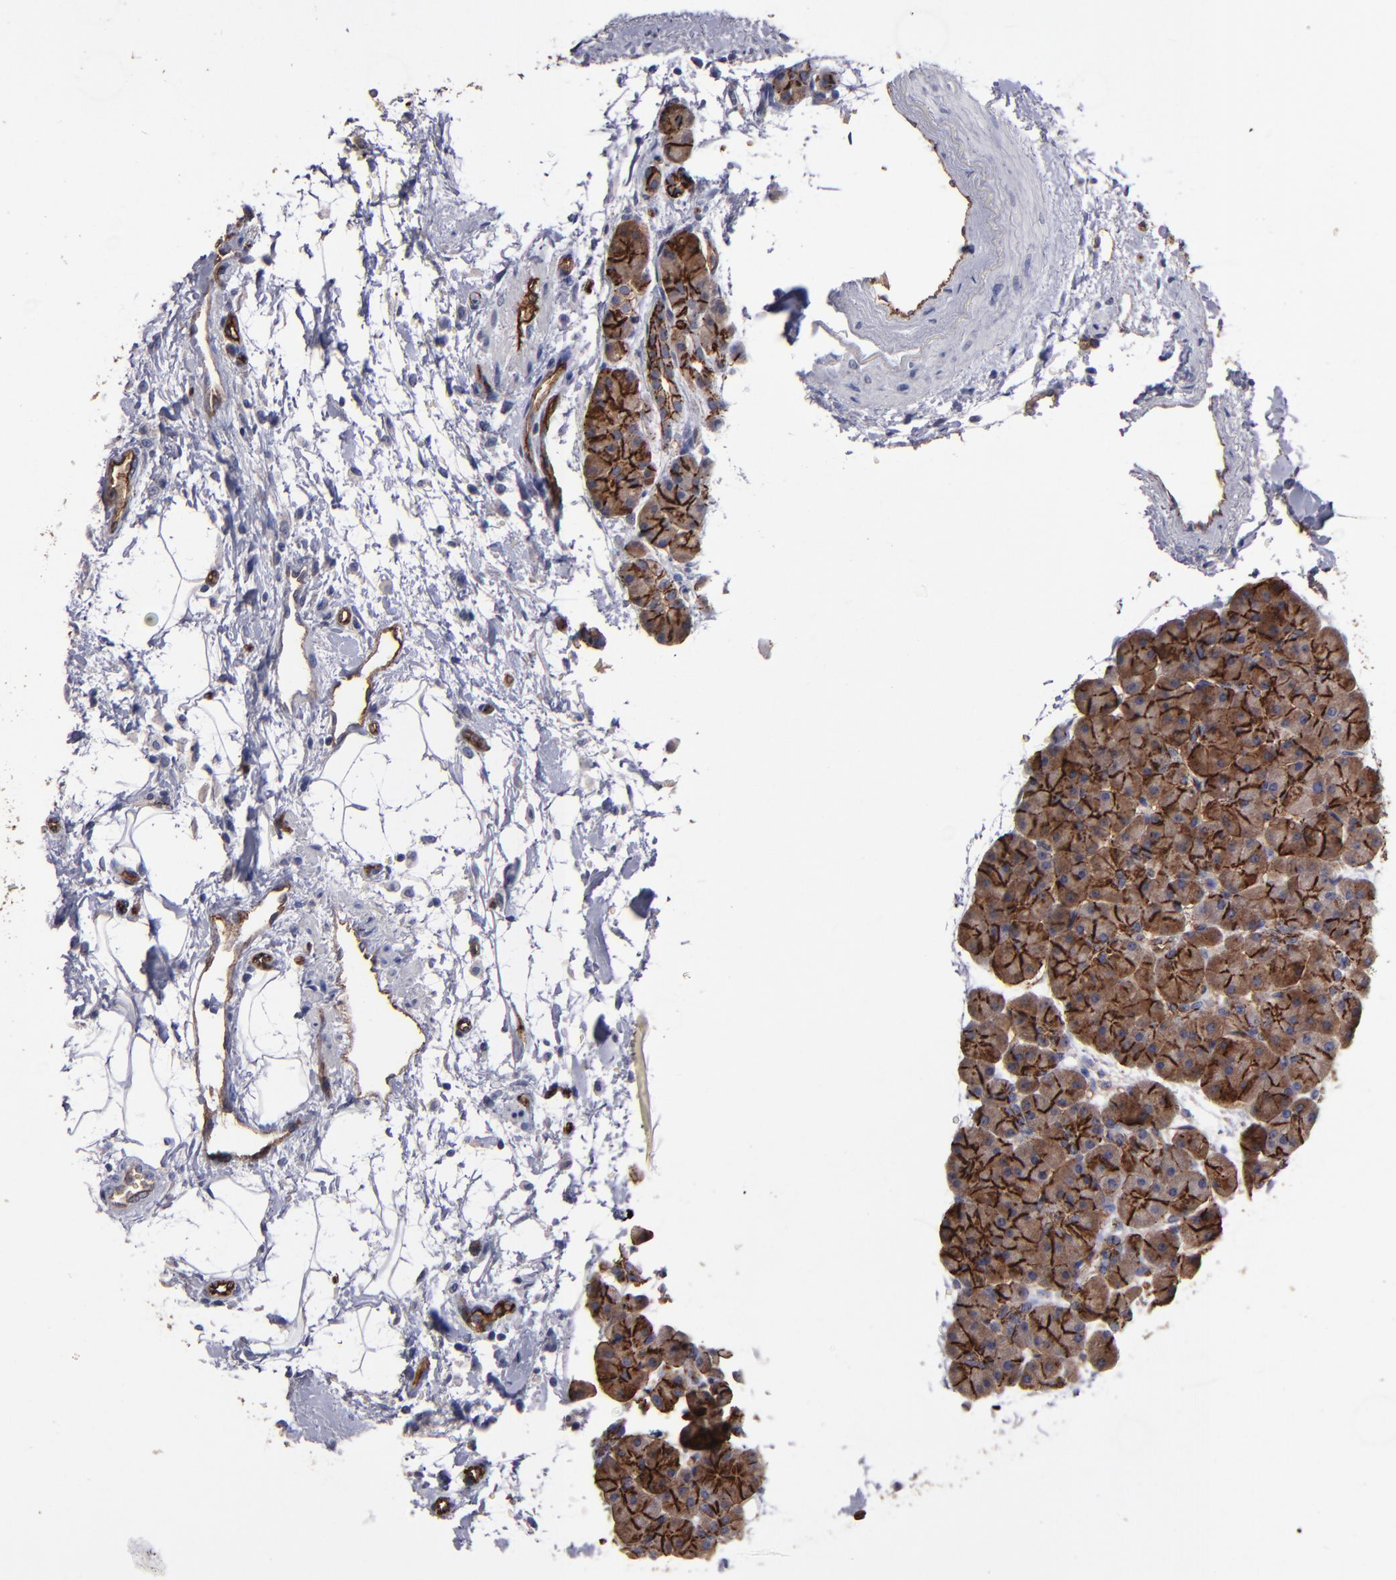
{"staining": {"intensity": "strong", "quantity": ">75%", "location": "cytoplasmic/membranous"}, "tissue": "pancreas", "cell_type": "Exocrine glandular cells", "image_type": "normal", "snomed": [{"axis": "morphology", "description": "Normal tissue, NOS"}, {"axis": "topography", "description": "Pancreas"}], "caption": "Protein expression analysis of benign human pancreas reveals strong cytoplasmic/membranous expression in about >75% of exocrine glandular cells.", "gene": "CLDN5", "patient": {"sex": "male", "age": 66}}